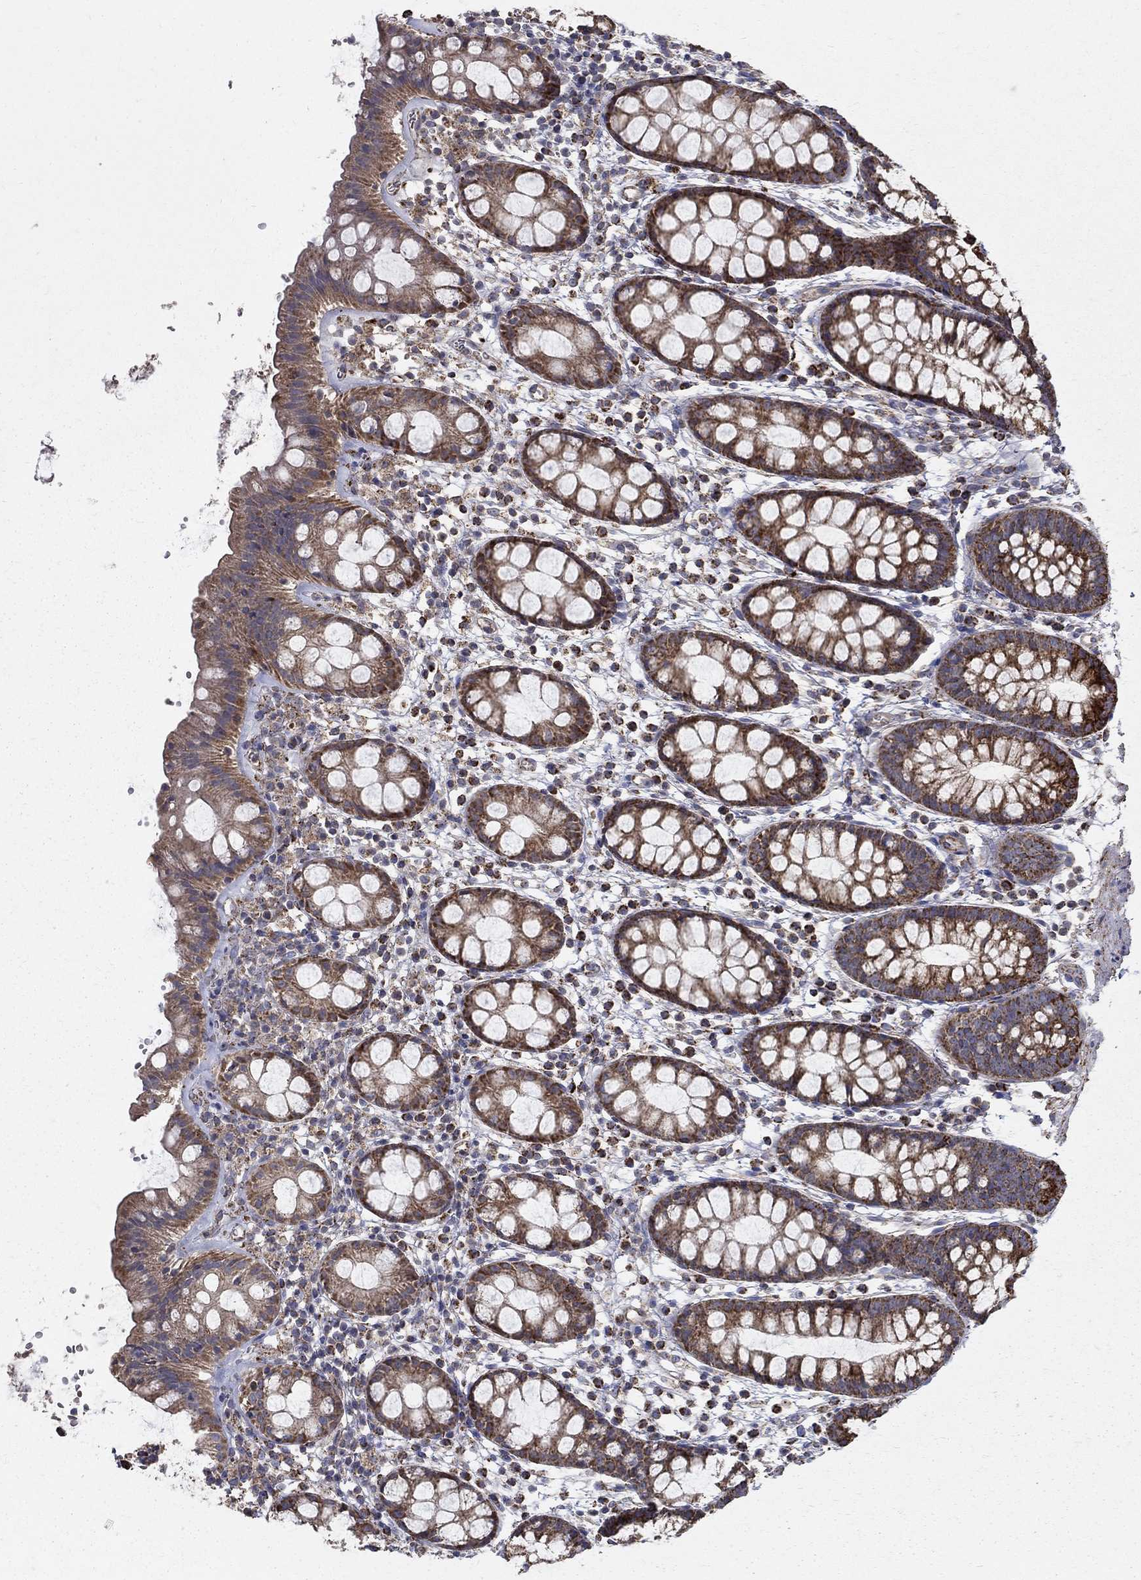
{"staining": {"intensity": "strong", "quantity": ">75%", "location": "cytoplasmic/membranous"}, "tissue": "rectum", "cell_type": "Glandular cells", "image_type": "normal", "snomed": [{"axis": "morphology", "description": "Normal tissue, NOS"}, {"axis": "topography", "description": "Rectum"}], "caption": "Rectum stained with a brown dye shows strong cytoplasmic/membranous positive positivity in about >75% of glandular cells.", "gene": "GCSH", "patient": {"sex": "male", "age": 57}}